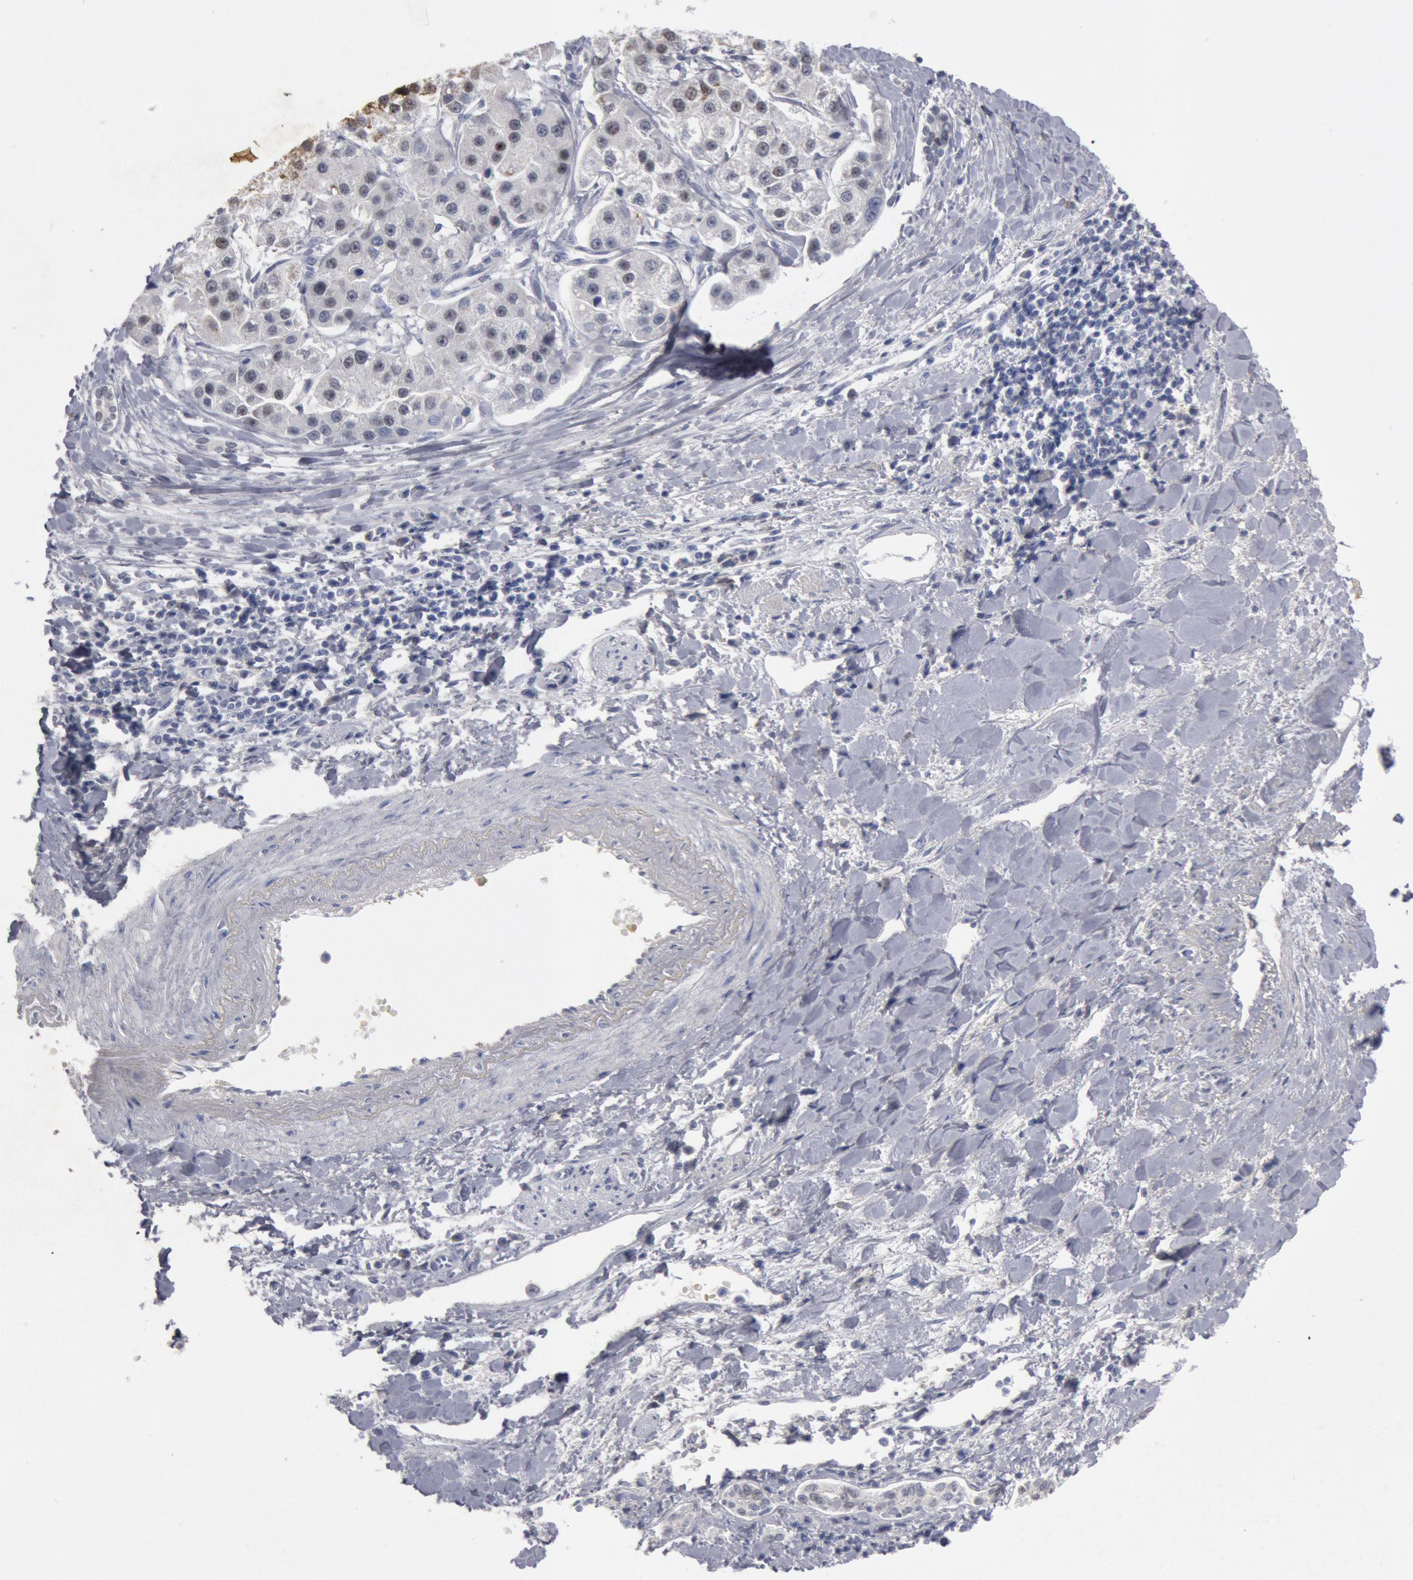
{"staining": {"intensity": "negative", "quantity": "none", "location": "none"}, "tissue": "liver cancer", "cell_type": "Tumor cells", "image_type": "cancer", "snomed": [{"axis": "morphology", "description": "Carcinoma, Hepatocellular, NOS"}, {"axis": "topography", "description": "Liver"}], "caption": "A high-resolution image shows IHC staining of liver cancer (hepatocellular carcinoma), which shows no significant staining in tumor cells.", "gene": "FOXA2", "patient": {"sex": "female", "age": 85}}